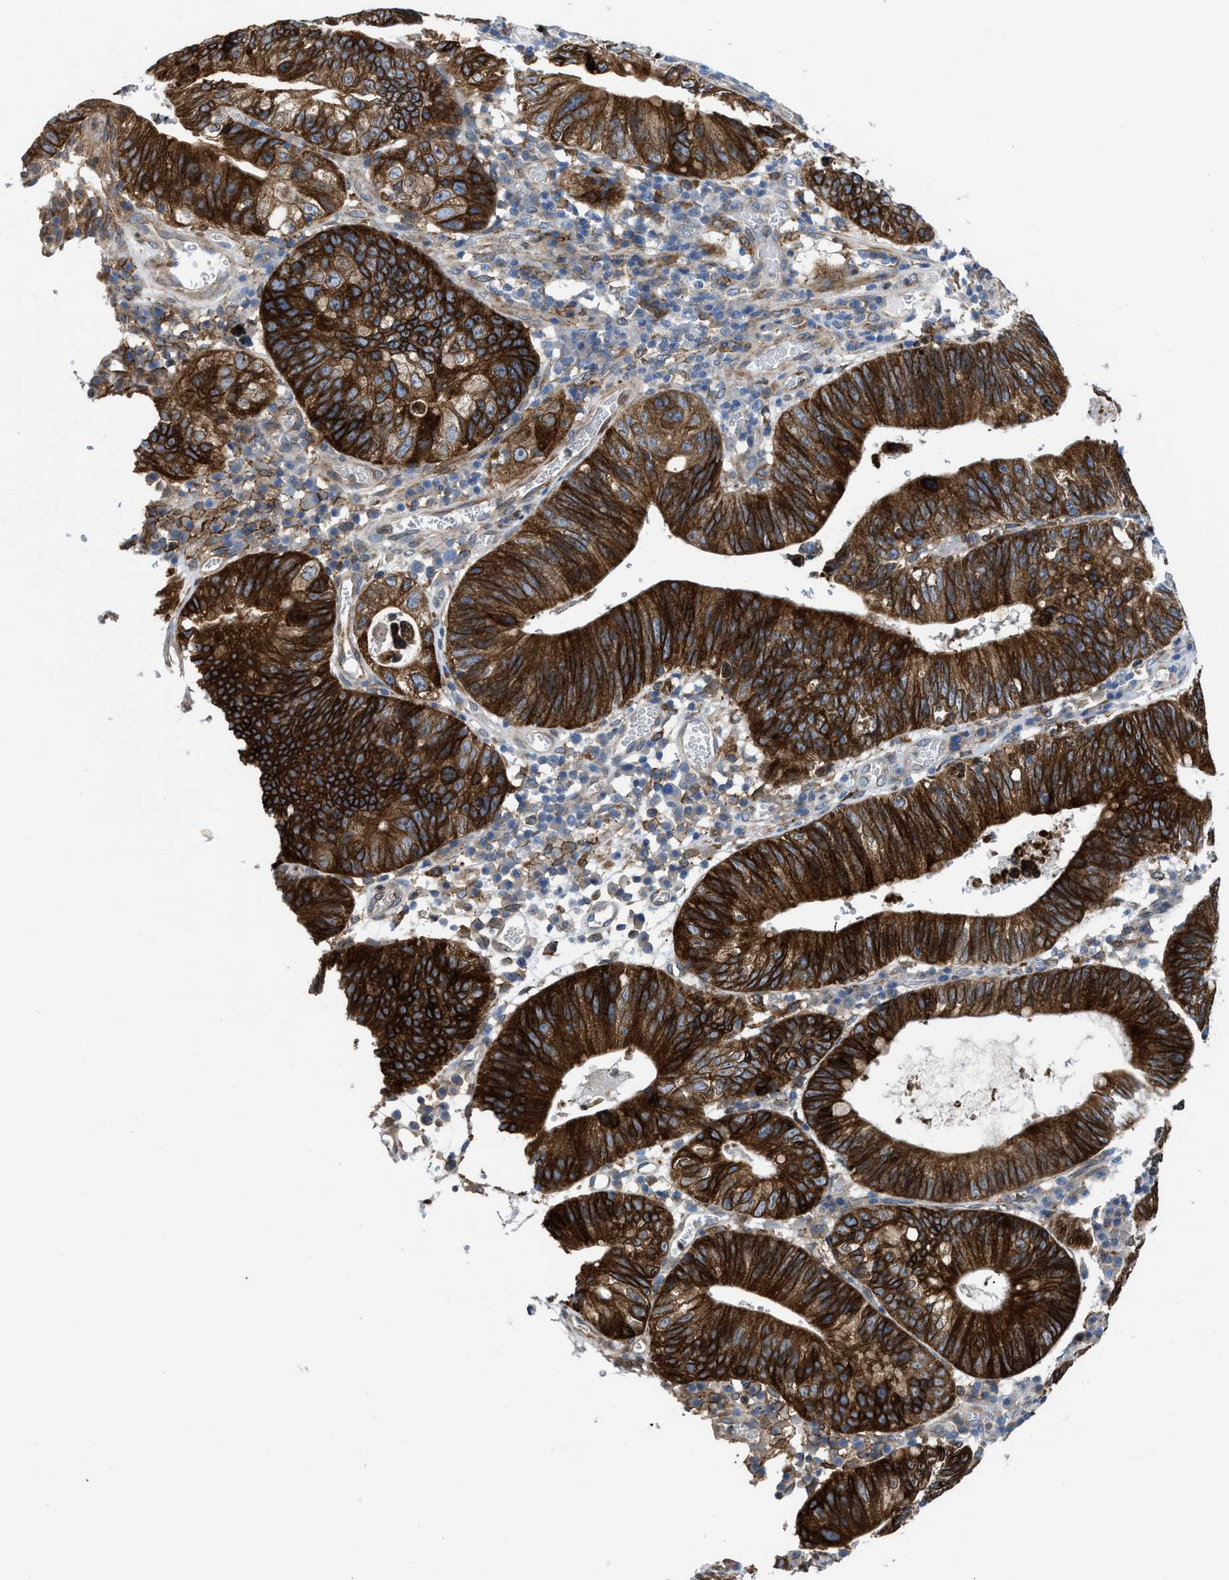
{"staining": {"intensity": "strong", "quantity": ">75%", "location": "cytoplasmic/membranous"}, "tissue": "stomach cancer", "cell_type": "Tumor cells", "image_type": "cancer", "snomed": [{"axis": "morphology", "description": "Adenocarcinoma, NOS"}, {"axis": "topography", "description": "Stomach"}], "caption": "Human stomach cancer (adenocarcinoma) stained for a protein (brown) displays strong cytoplasmic/membranous positive staining in approximately >75% of tumor cells.", "gene": "ERLIN2", "patient": {"sex": "male", "age": 59}}